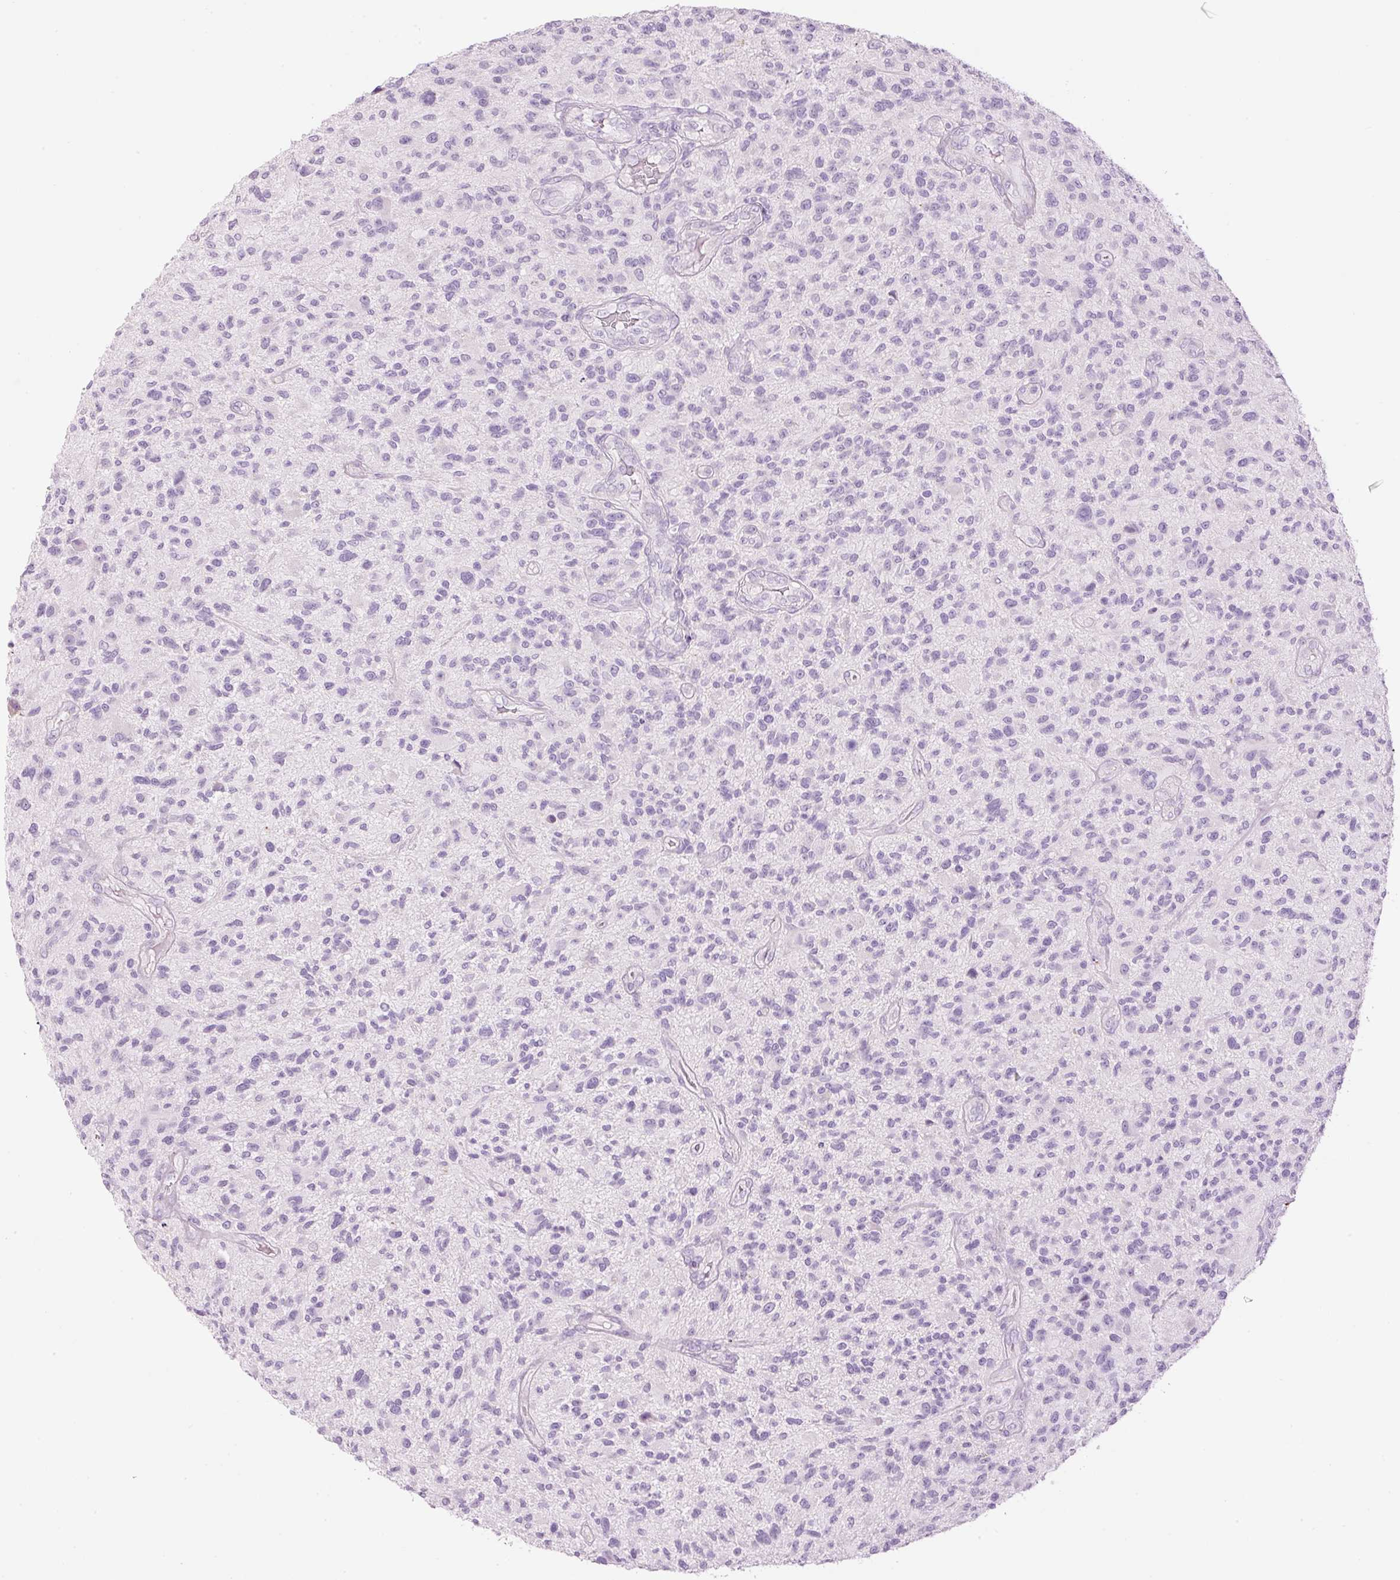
{"staining": {"intensity": "negative", "quantity": "none", "location": "none"}, "tissue": "glioma", "cell_type": "Tumor cells", "image_type": "cancer", "snomed": [{"axis": "morphology", "description": "Glioma, malignant, High grade"}, {"axis": "topography", "description": "Brain"}], "caption": "Histopathology image shows no significant protein staining in tumor cells of glioma.", "gene": "CARD16", "patient": {"sex": "male", "age": 47}}